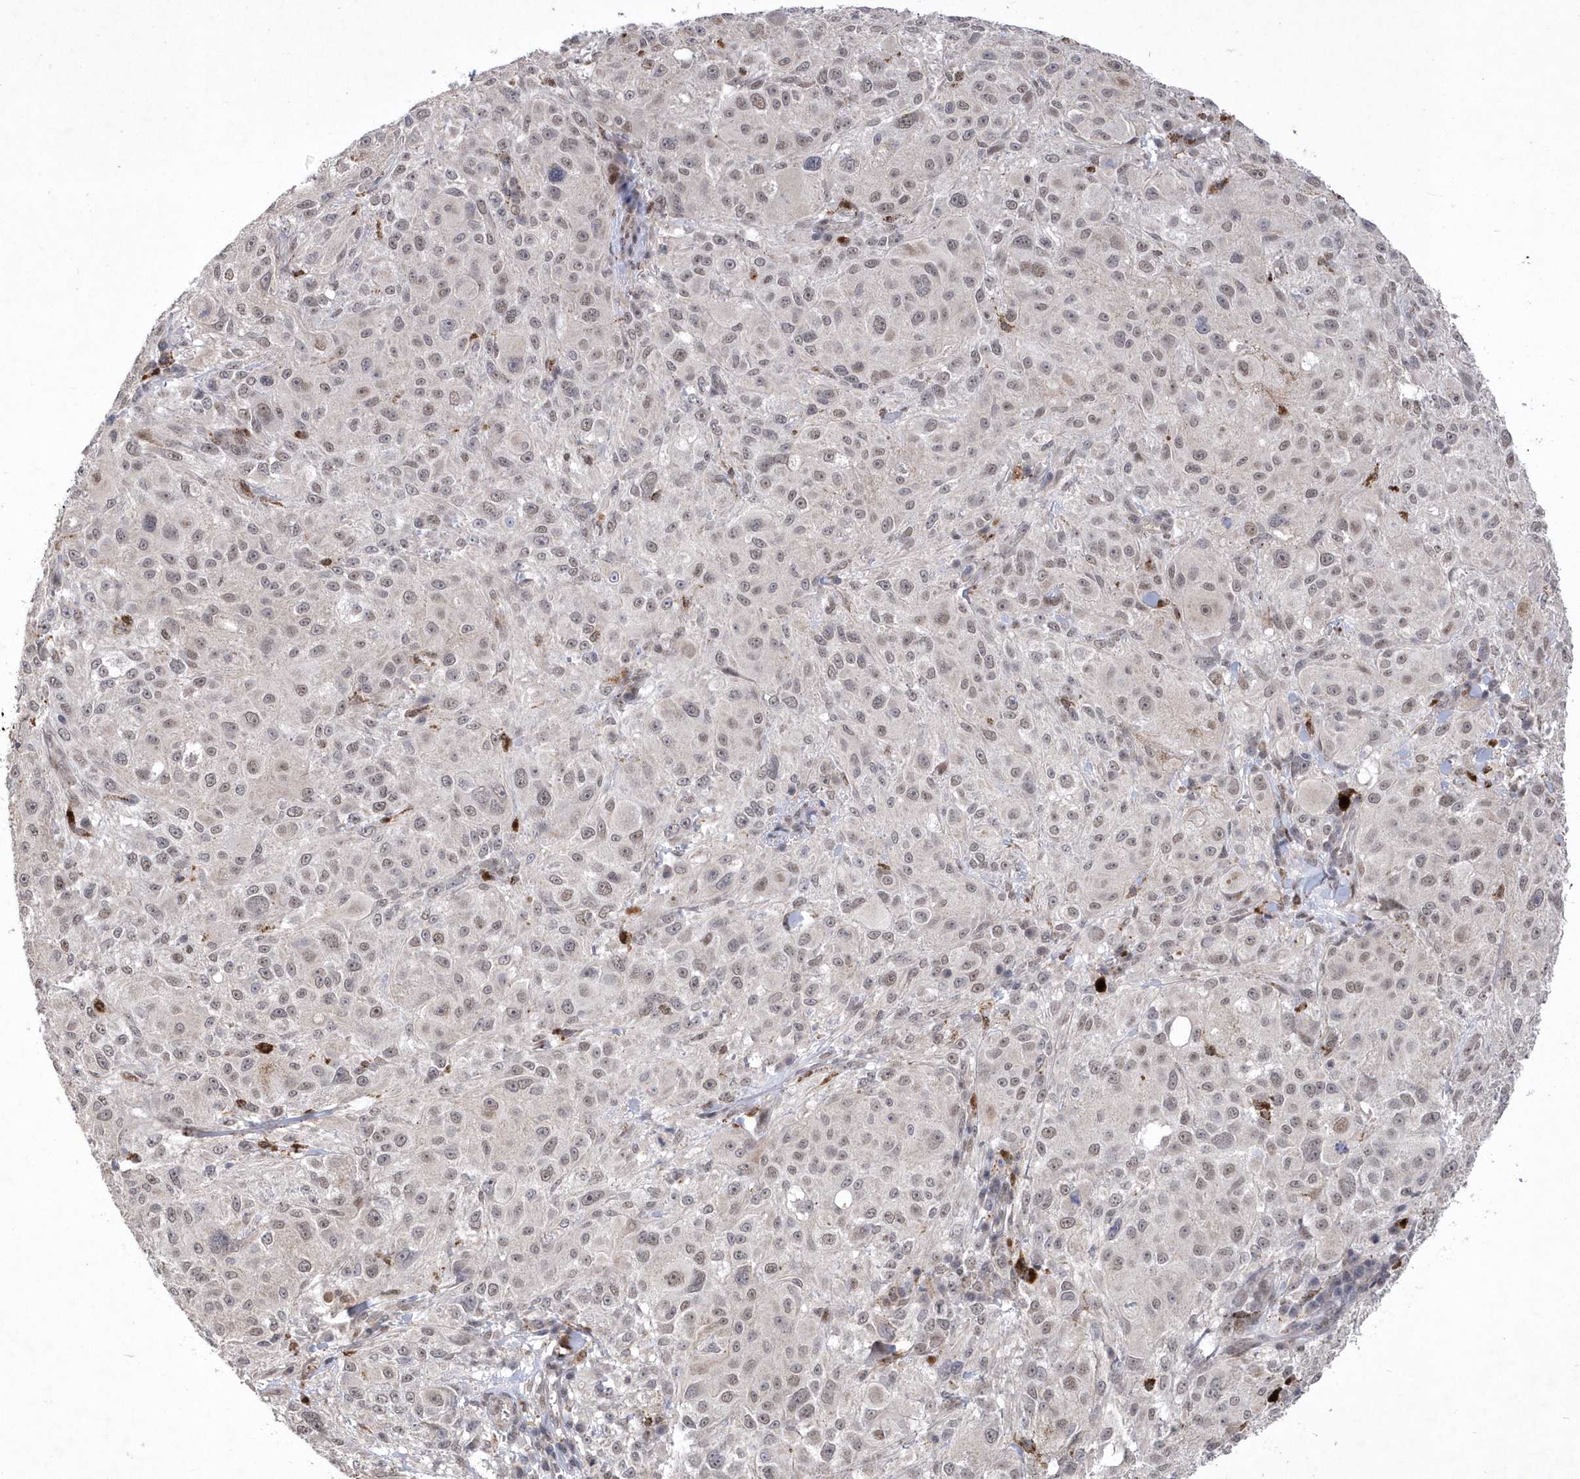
{"staining": {"intensity": "weak", "quantity": ">75%", "location": "nuclear"}, "tissue": "melanoma", "cell_type": "Tumor cells", "image_type": "cancer", "snomed": [{"axis": "morphology", "description": "Necrosis, NOS"}, {"axis": "morphology", "description": "Malignant melanoma, NOS"}, {"axis": "topography", "description": "Skin"}], "caption": "Immunohistochemical staining of human malignant melanoma demonstrates low levels of weak nuclear protein staining in approximately >75% of tumor cells.", "gene": "BOD1L1", "patient": {"sex": "female", "age": 87}}